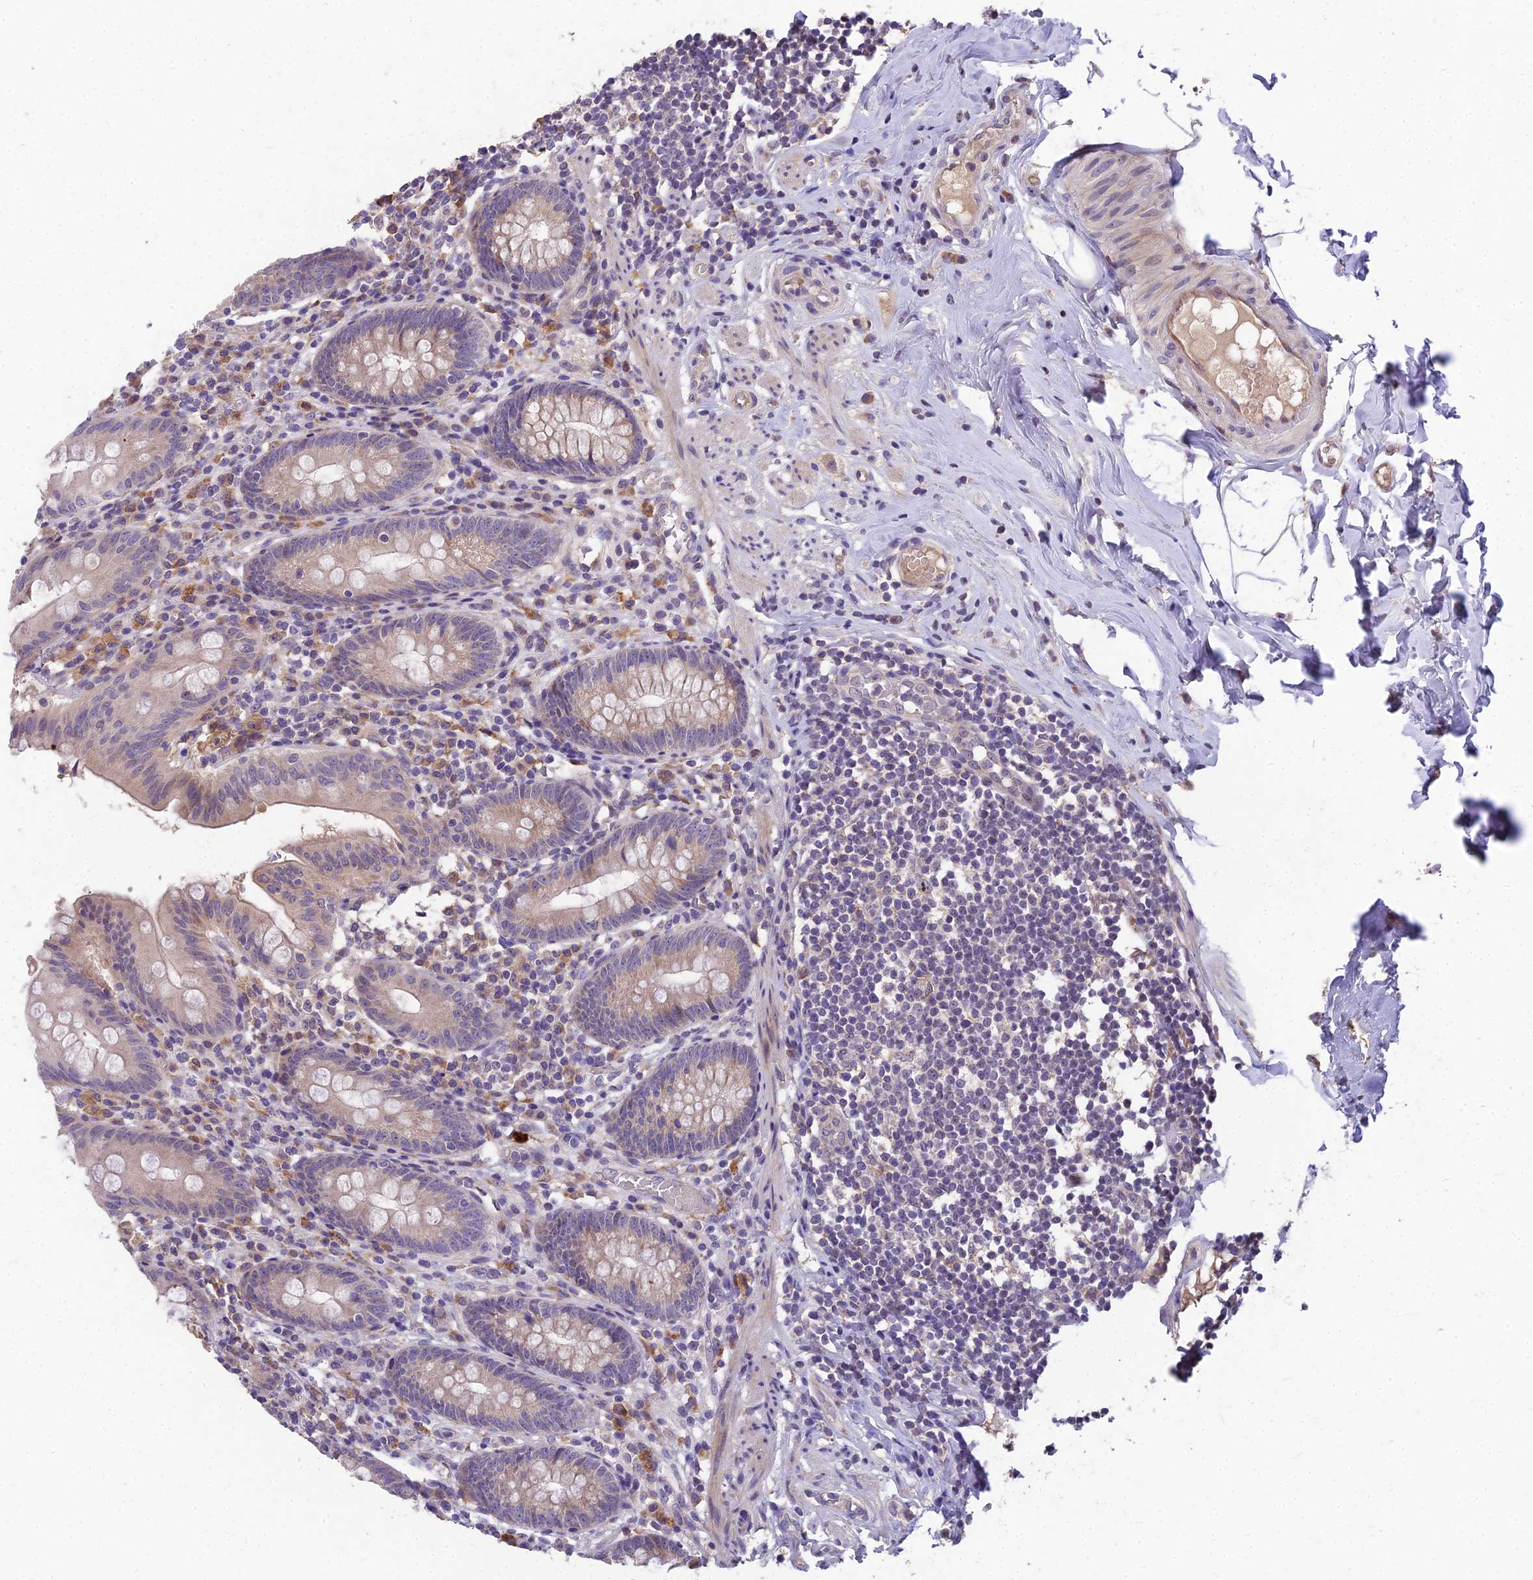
{"staining": {"intensity": "weak", "quantity": ">75%", "location": "cytoplasmic/membranous"}, "tissue": "appendix", "cell_type": "Glandular cells", "image_type": "normal", "snomed": [{"axis": "morphology", "description": "Normal tissue, NOS"}, {"axis": "topography", "description": "Appendix"}], "caption": "A brown stain shows weak cytoplasmic/membranous staining of a protein in glandular cells of unremarkable appendix.", "gene": "ZNF333", "patient": {"sex": "male", "age": 55}}